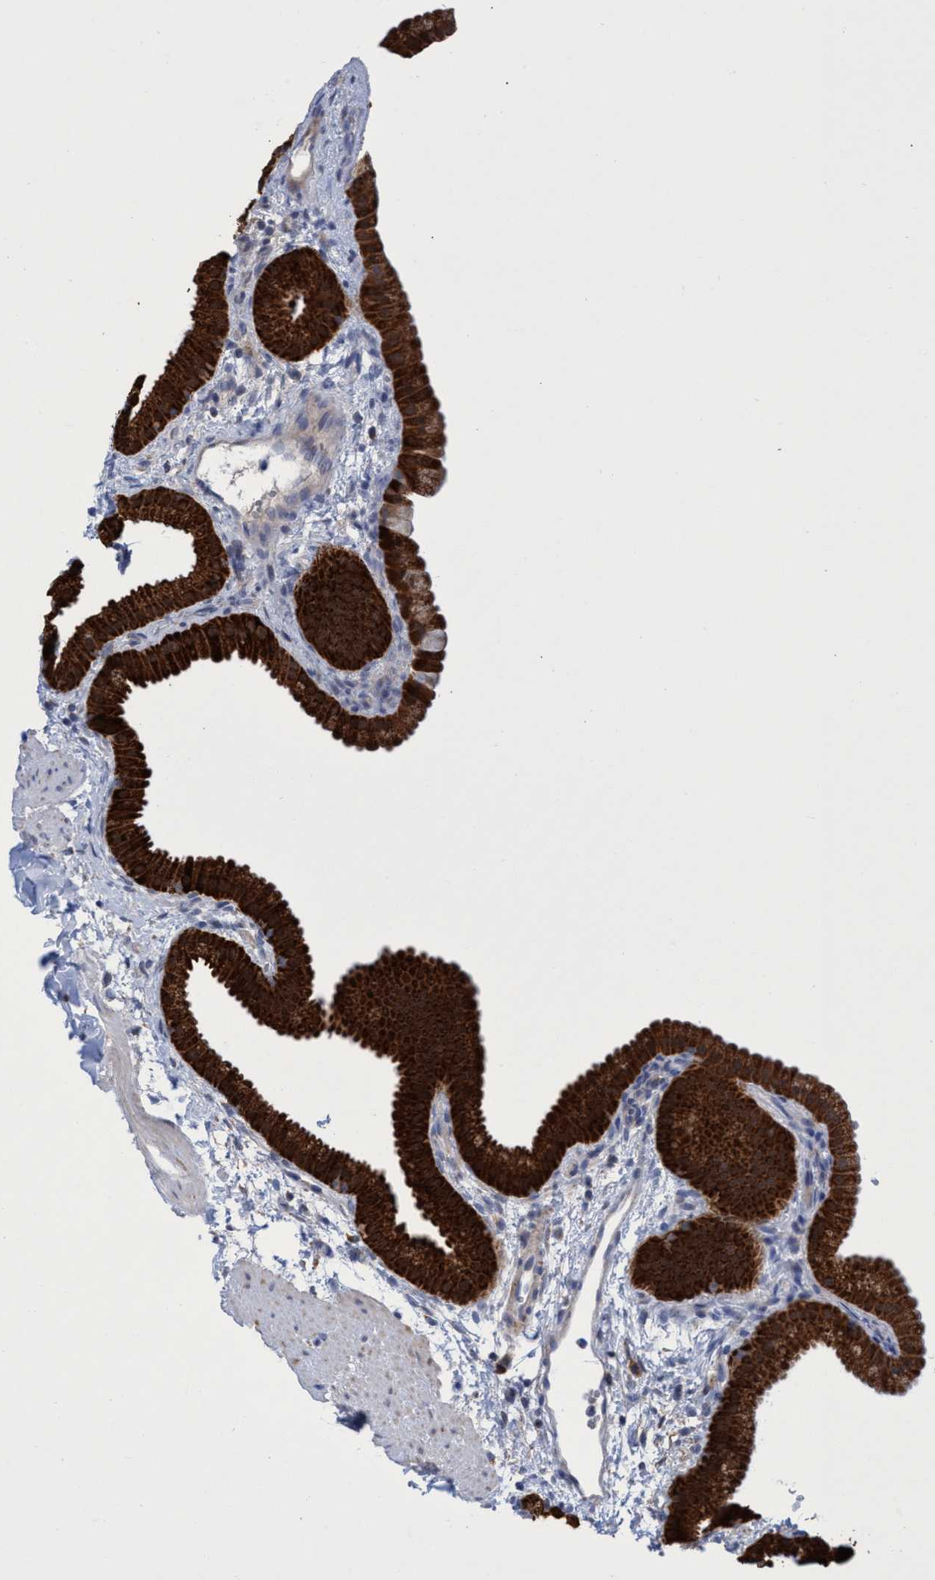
{"staining": {"intensity": "strong", "quantity": ">75%", "location": "cytoplasmic/membranous"}, "tissue": "gallbladder", "cell_type": "Glandular cells", "image_type": "normal", "snomed": [{"axis": "morphology", "description": "Normal tissue, NOS"}, {"axis": "topography", "description": "Gallbladder"}], "caption": "Protein analysis of normal gallbladder exhibits strong cytoplasmic/membranous expression in about >75% of glandular cells. The staining was performed using DAB (3,3'-diaminobenzidine), with brown indicating positive protein expression. Nuclei are stained blue with hematoxylin.", "gene": "CRYZ", "patient": {"sex": "female", "age": 64}}